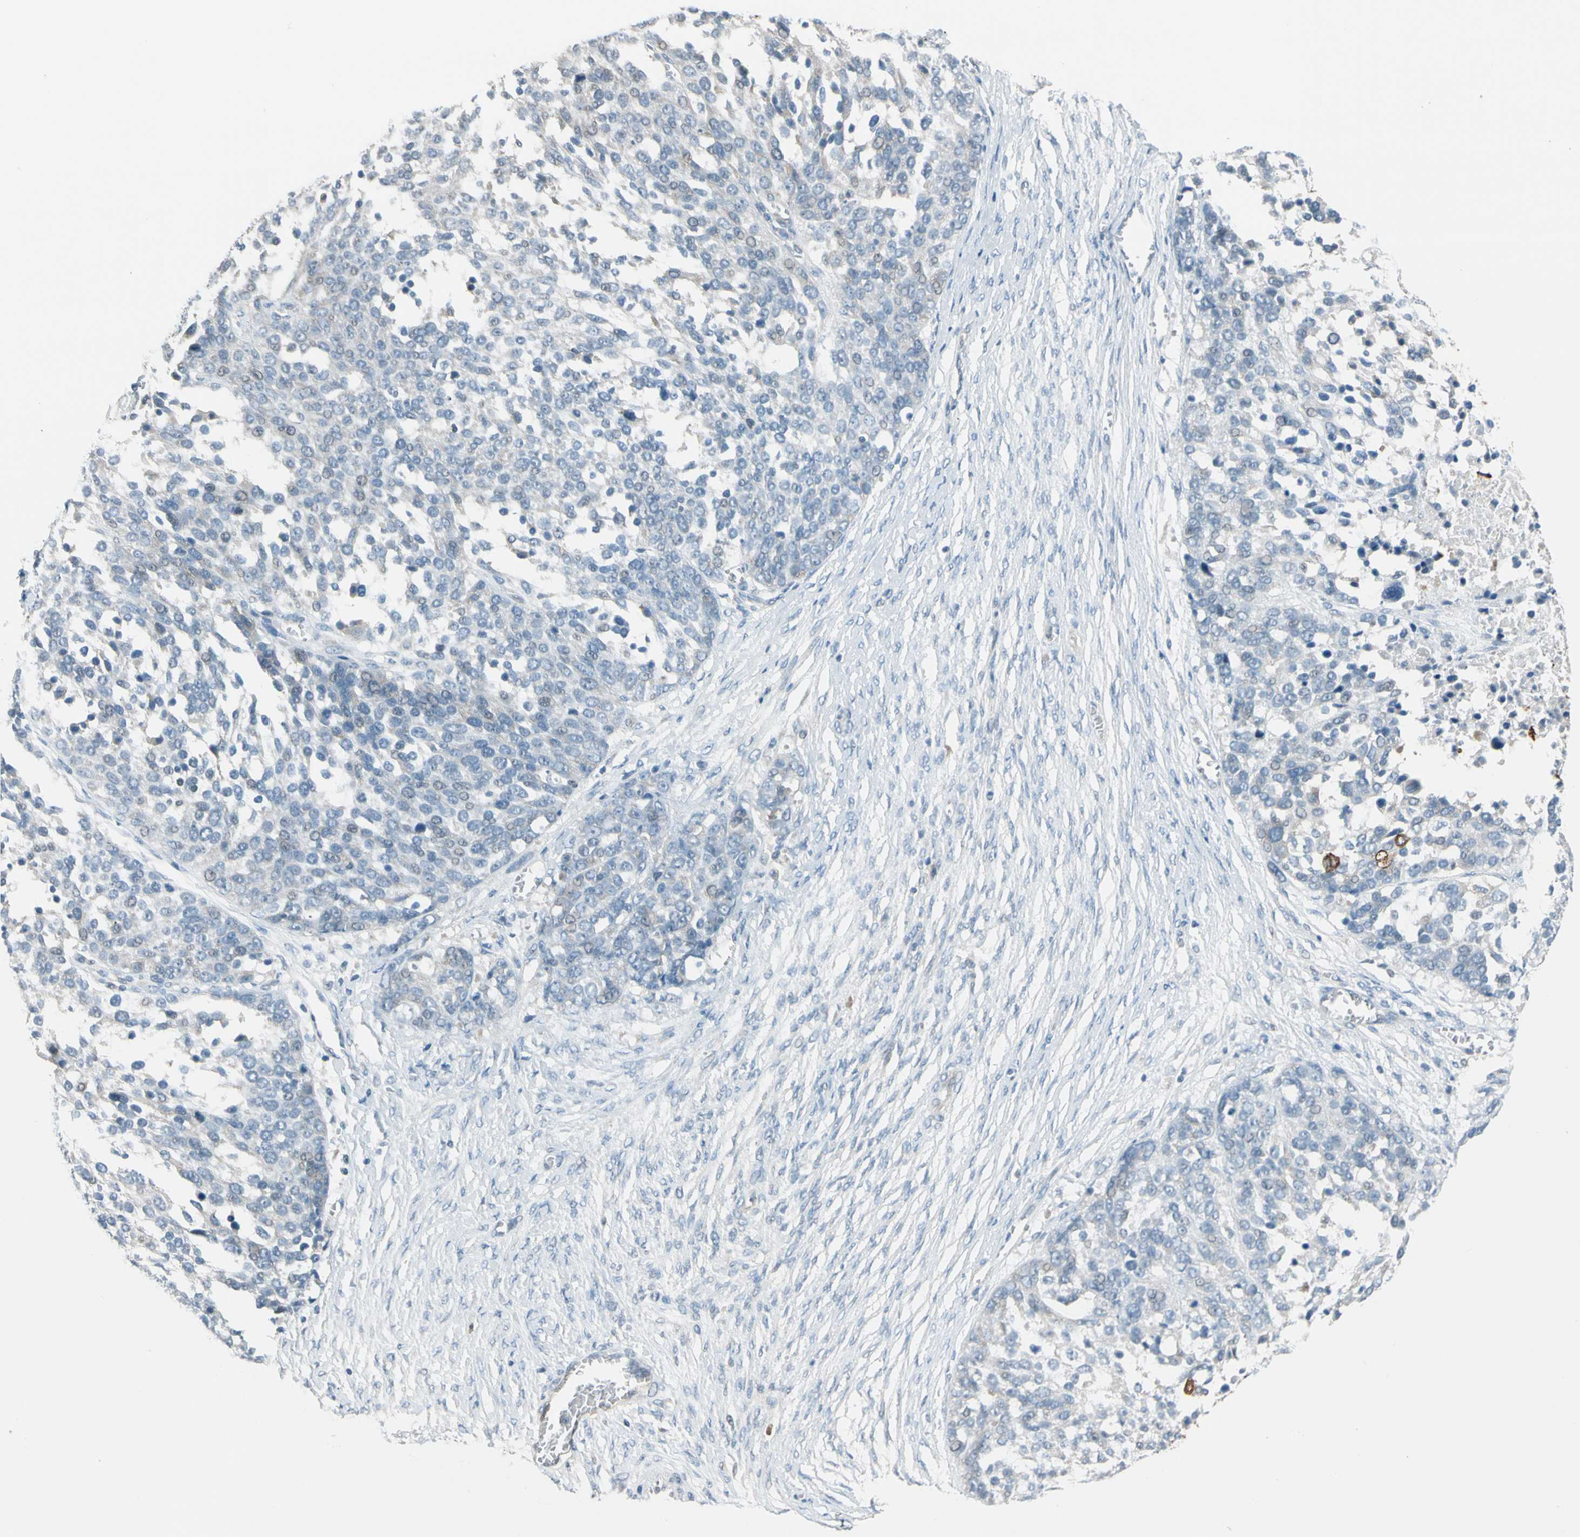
{"staining": {"intensity": "weak", "quantity": "<25%", "location": "cytoplasmic/membranous"}, "tissue": "ovarian cancer", "cell_type": "Tumor cells", "image_type": "cancer", "snomed": [{"axis": "morphology", "description": "Cystadenocarcinoma, serous, NOS"}, {"axis": "topography", "description": "Ovary"}], "caption": "High magnification brightfield microscopy of ovarian cancer (serous cystadenocarcinoma) stained with DAB (3,3'-diaminobenzidine) (brown) and counterstained with hematoxylin (blue): tumor cells show no significant positivity.", "gene": "STK40", "patient": {"sex": "female", "age": 44}}